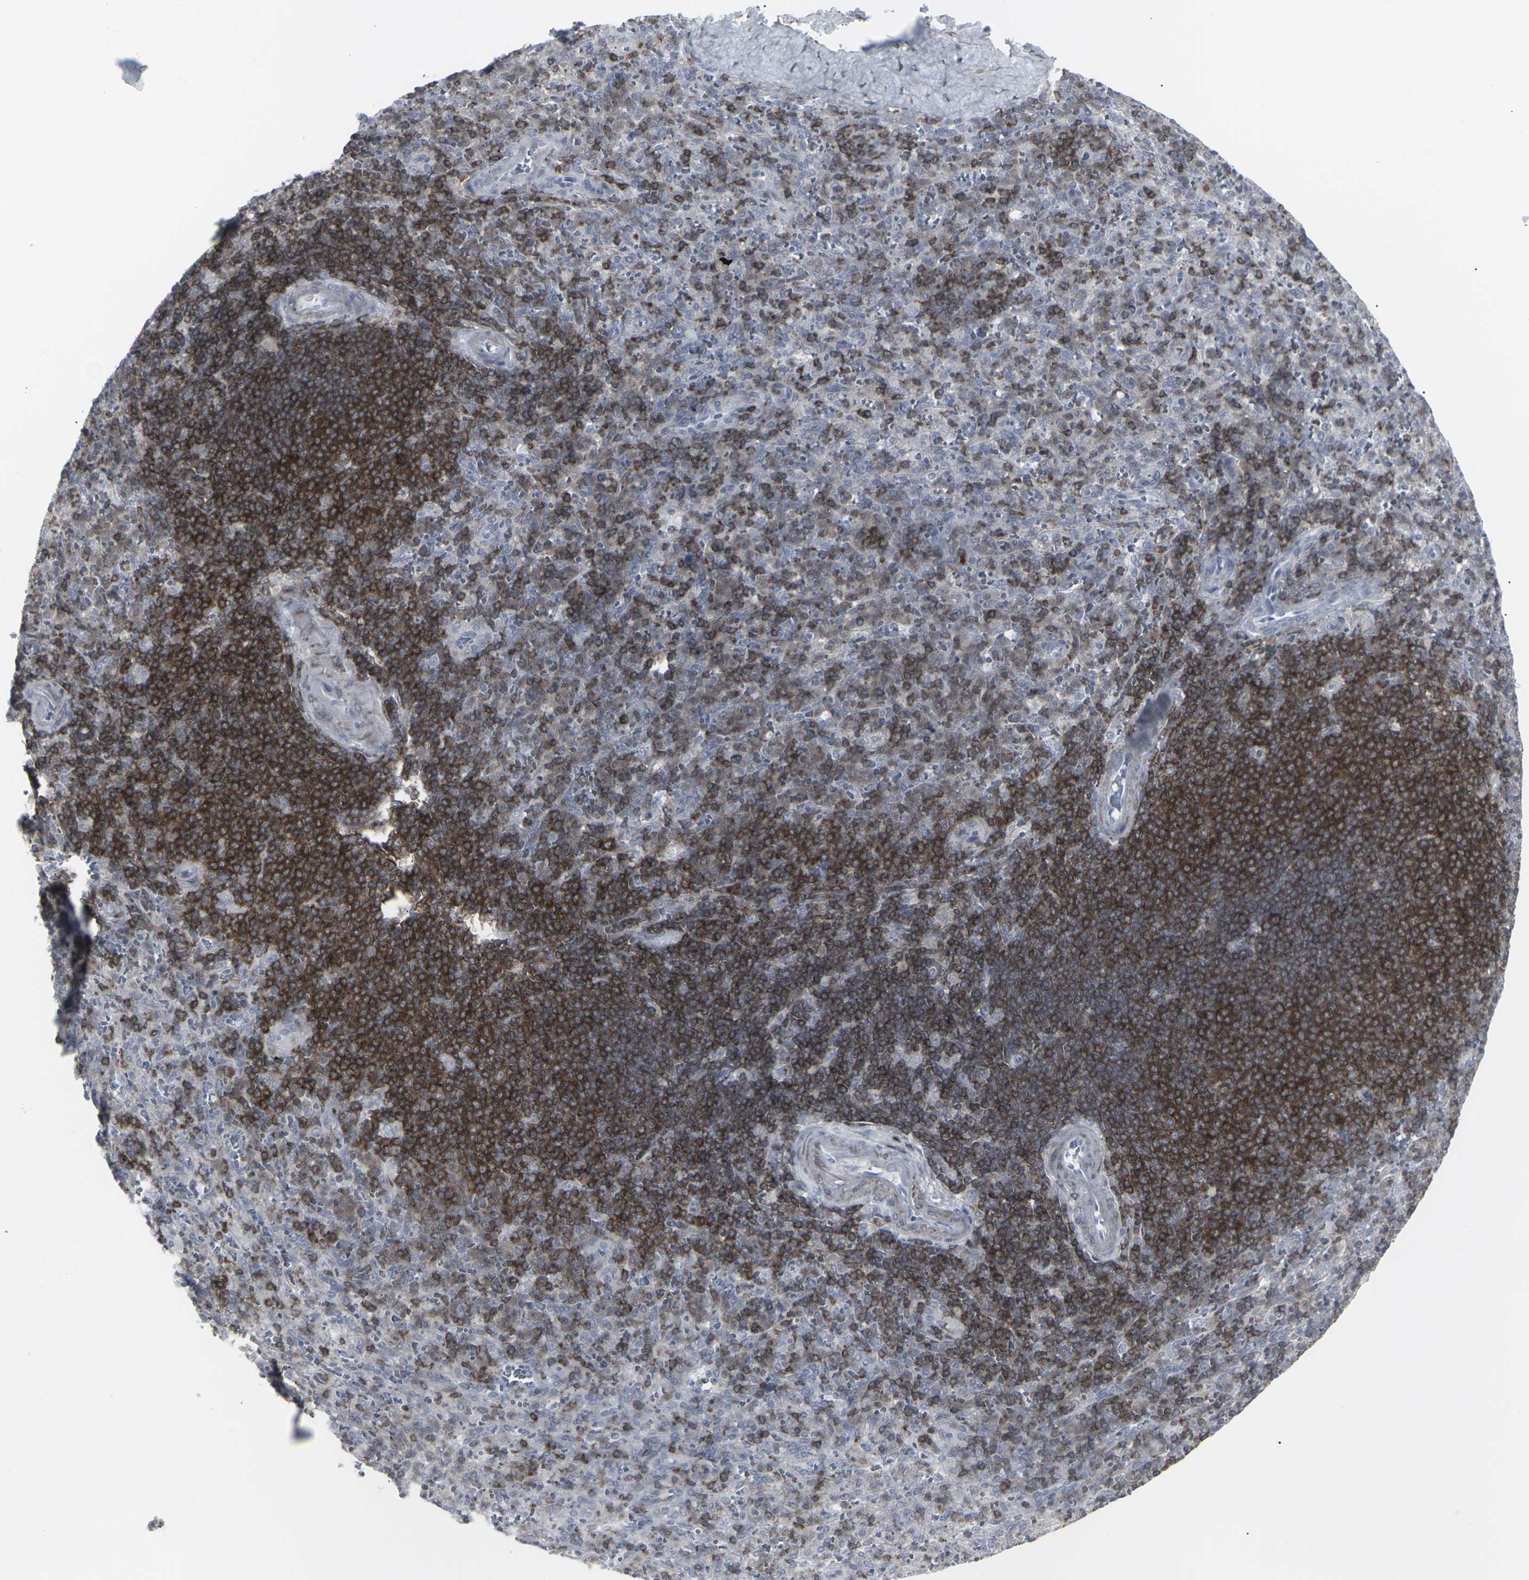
{"staining": {"intensity": "moderate", "quantity": "25%-75%", "location": "cytoplasmic/membranous"}, "tissue": "spleen", "cell_type": "Cells in red pulp", "image_type": "normal", "snomed": [{"axis": "morphology", "description": "Normal tissue, NOS"}, {"axis": "topography", "description": "Spleen"}], "caption": "A photomicrograph of spleen stained for a protein demonstrates moderate cytoplasmic/membranous brown staining in cells in red pulp. (Stains: DAB in brown, nuclei in blue, Microscopy: brightfield microscopy at high magnification).", "gene": "APOBEC2", "patient": {"sex": "male", "age": 36}}